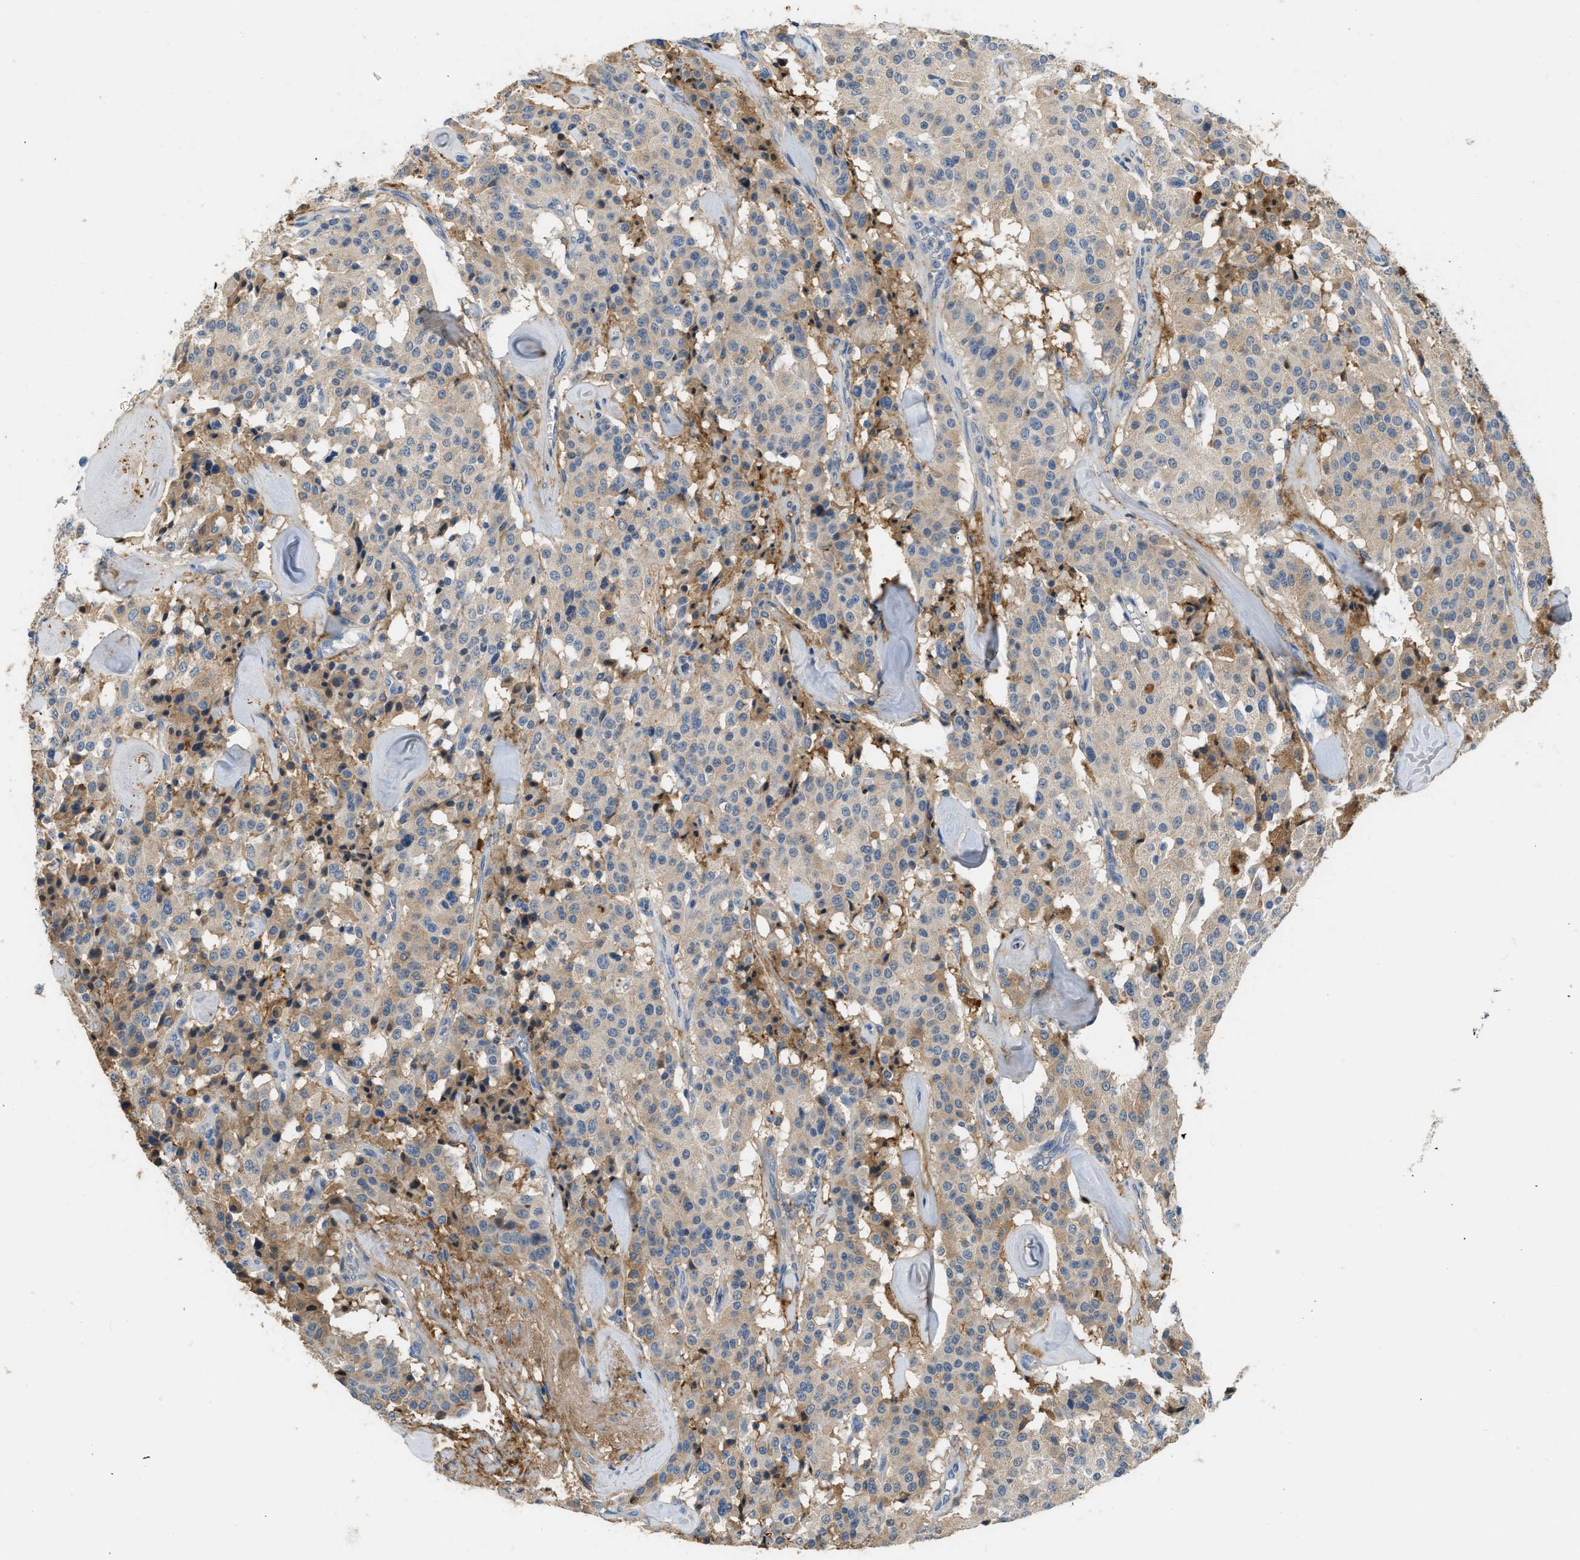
{"staining": {"intensity": "weak", "quantity": "<25%", "location": "cytoplasmic/membranous"}, "tissue": "carcinoid", "cell_type": "Tumor cells", "image_type": "cancer", "snomed": [{"axis": "morphology", "description": "Carcinoid, malignant, NOS"}, {"axis": "topography", "description": "Lung"}], "caption": "Protein analysis of carcinoid reveals no significant expression in tumor cells.", "gene": "STC1", "patient": {"sex": "male", "age": 30}}